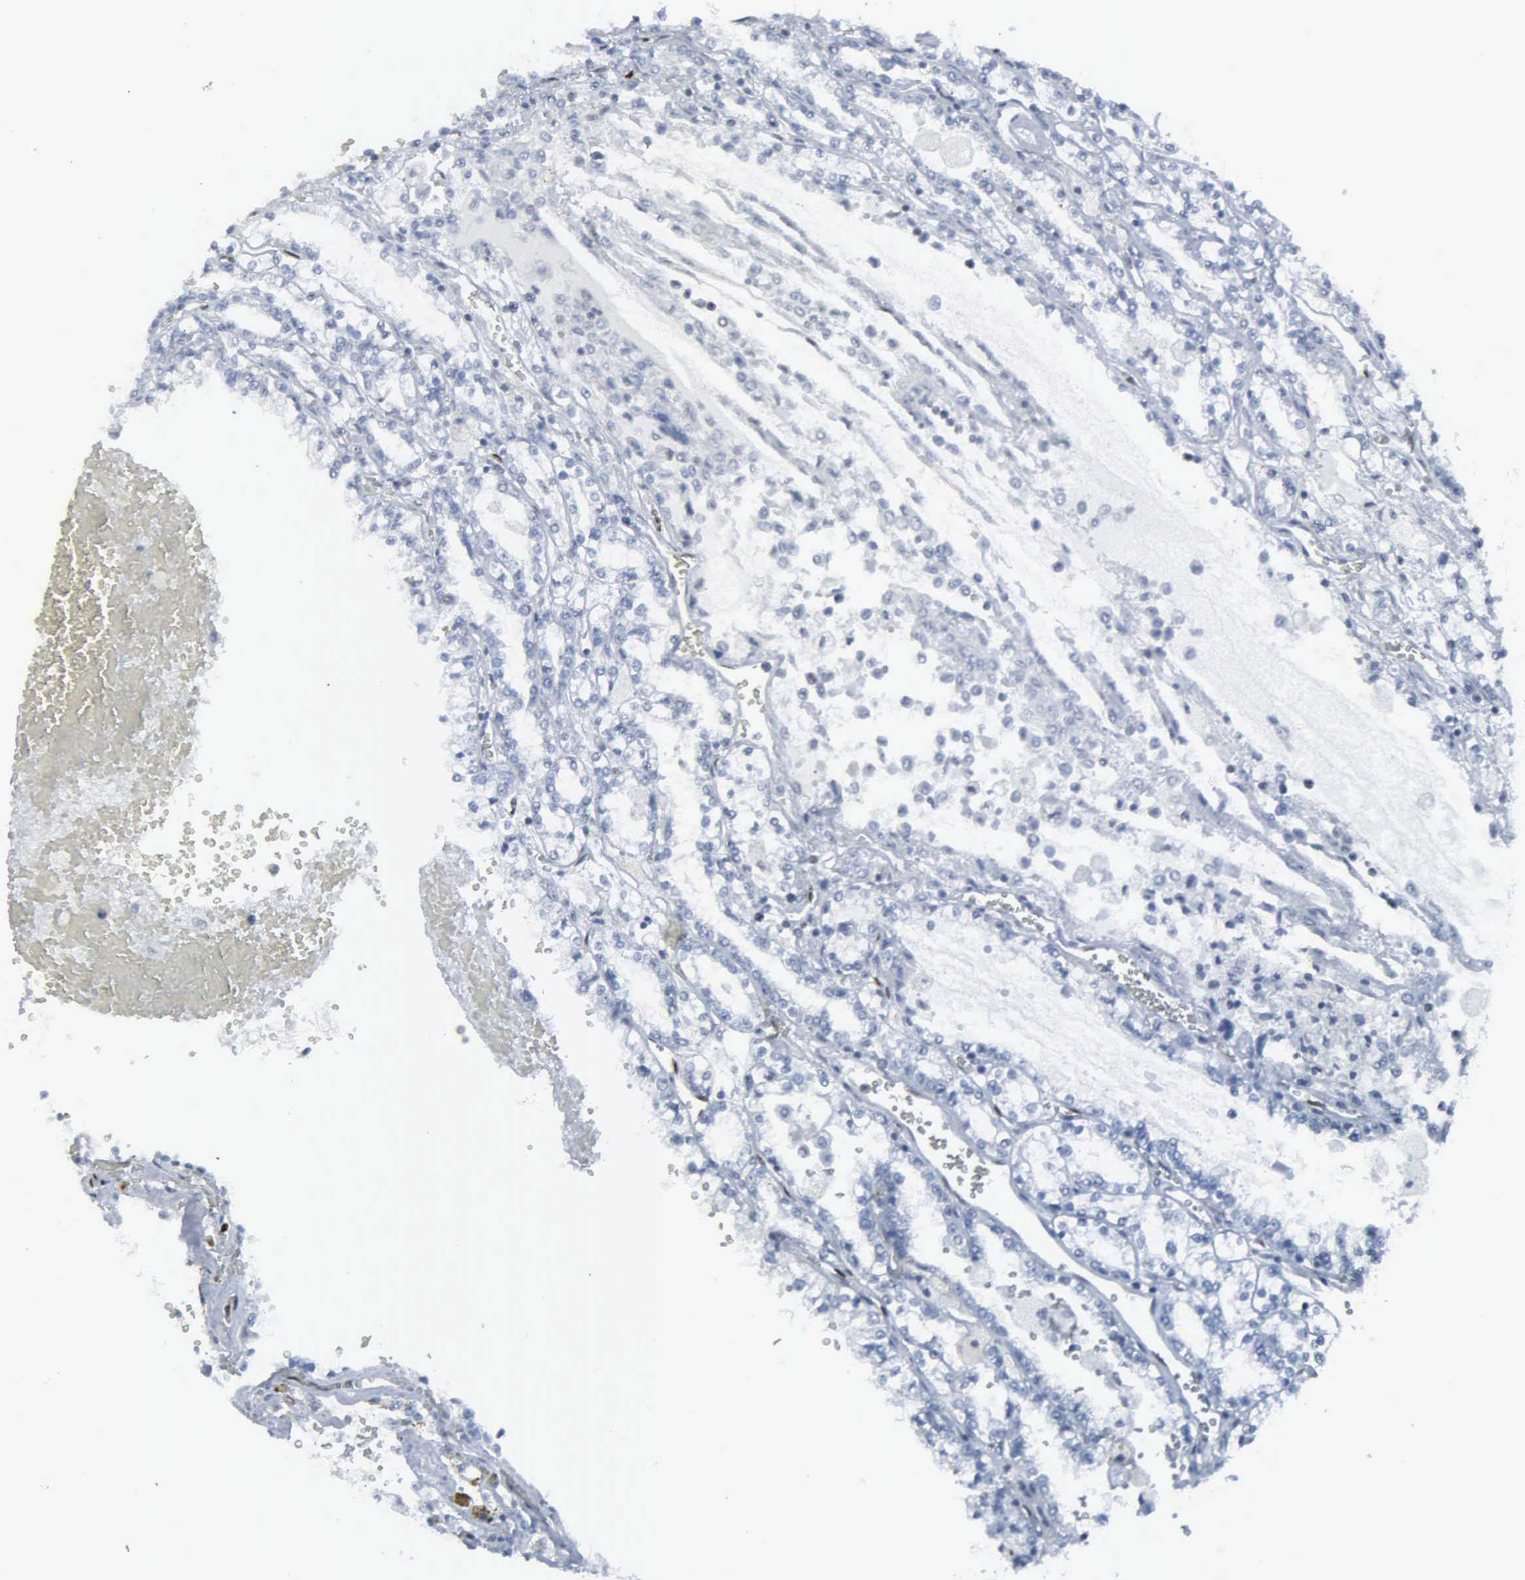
{"staining": {"intensity": "negative", "quantity": "none", "location": "none"}, "tissue": "renal cancer", "cell_type": "Tumor cells", "image_type": "cancer", "snomed": [{"axis": "morphology", "description": "Adenocarcinoma, NOS"}, {"axis": "topography", "description": "Kidney"}], "caption": "Immunohistochemical staining of human renal cancer (adenocarcinoma) exhibits no significant expression in tumor cells.", "gene": "CCND3", "patient": {"sex": "female", "age": 56}}